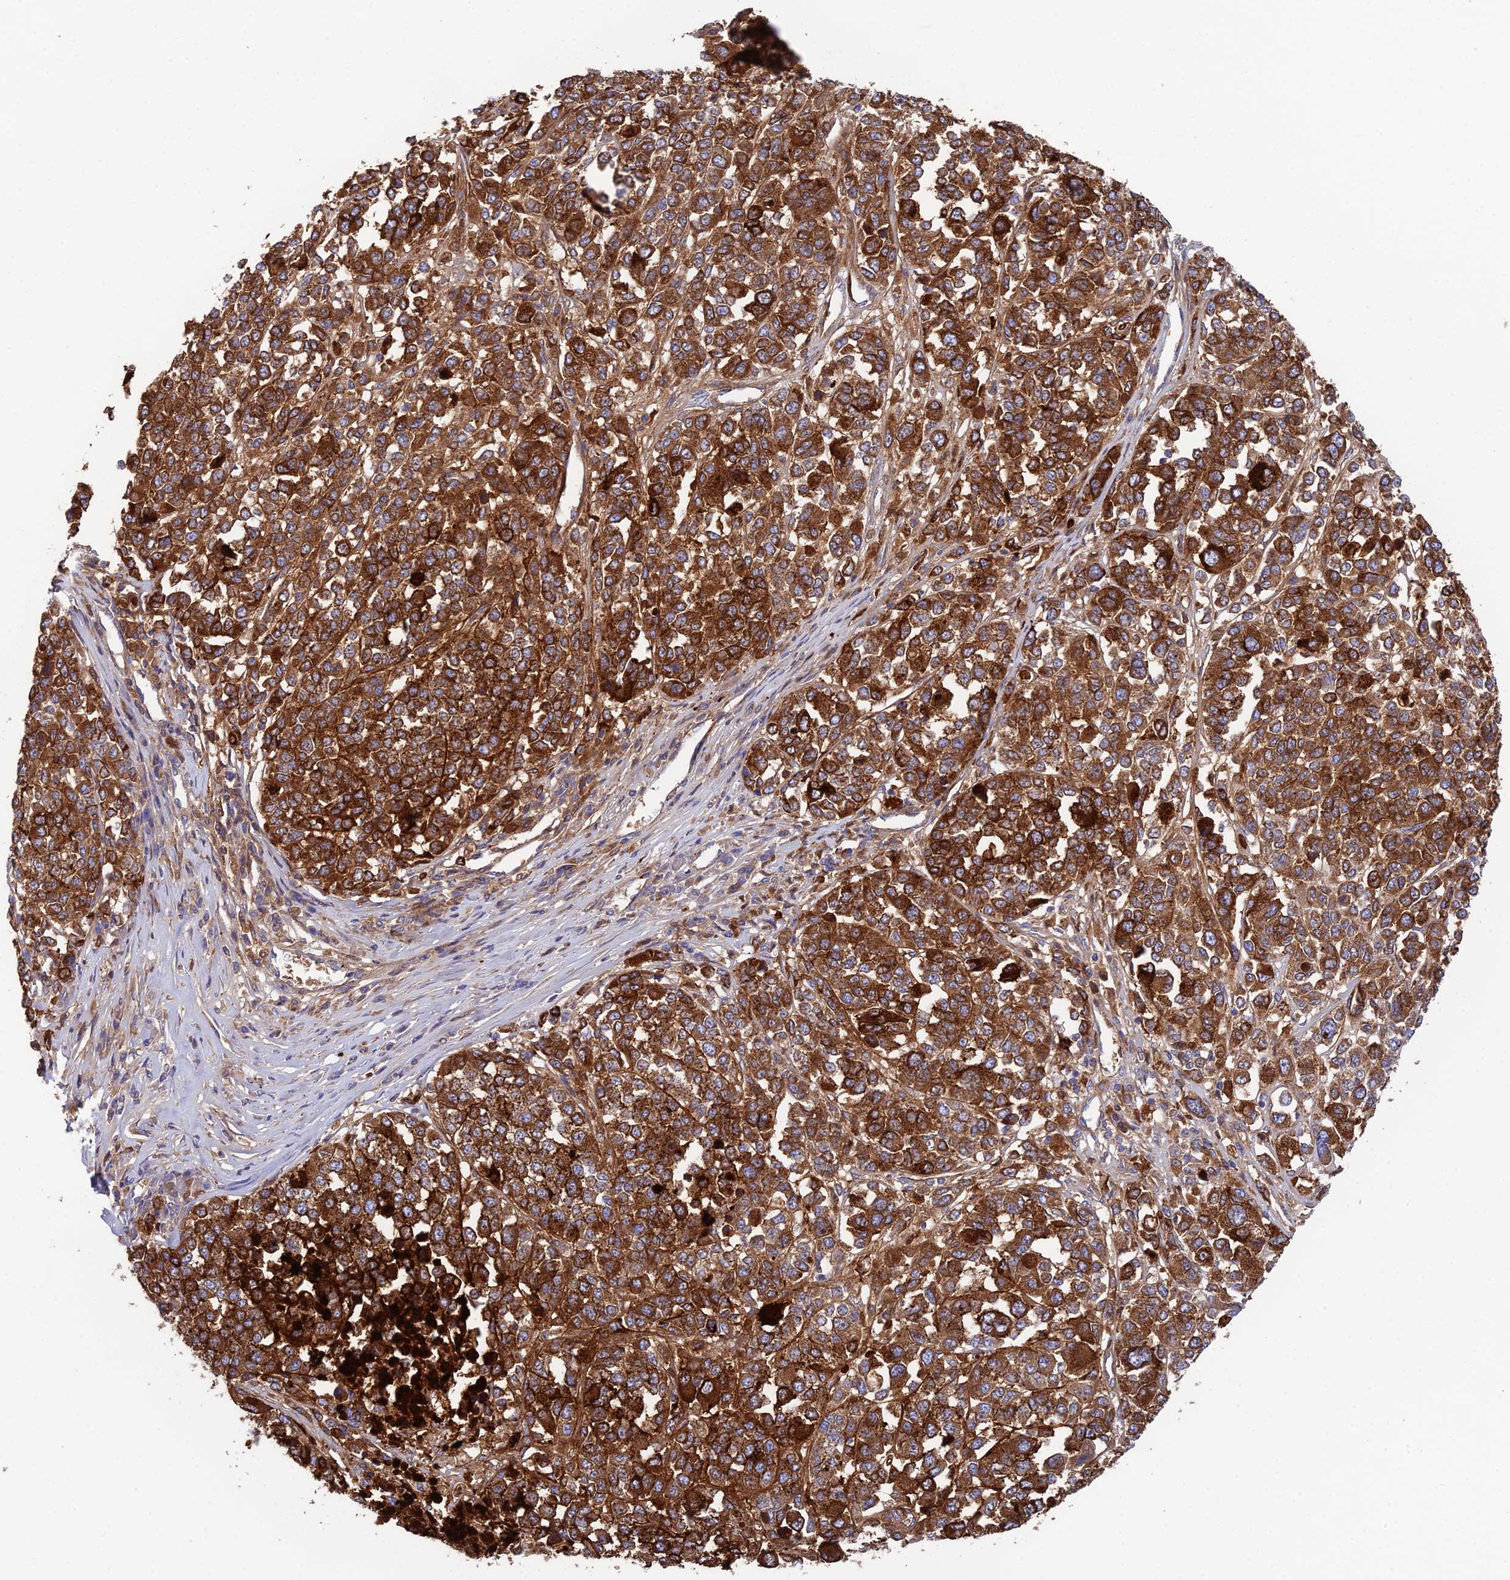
{"staining": {"intensity": "strong", "quantity": ">75%", "location": "cytoplasmic/membranous"}, "tissue": "melanoma", "cell_type": "Tumor cells", "image_type": "cancer", "snomed": [{"axis": "morphology", "description": "Malignant melanoma, Metastatic site"}, {"axis": "topography", "description": "Lymph node"}], "caption": "Immunohistochemical staining of human melanoma reveals high levels of strong cytoplasmic/membranous positivity in approximately >75% of tumor cells.", "gene": "CSPG4", "patient": {"sex": "male", "age": 44}}